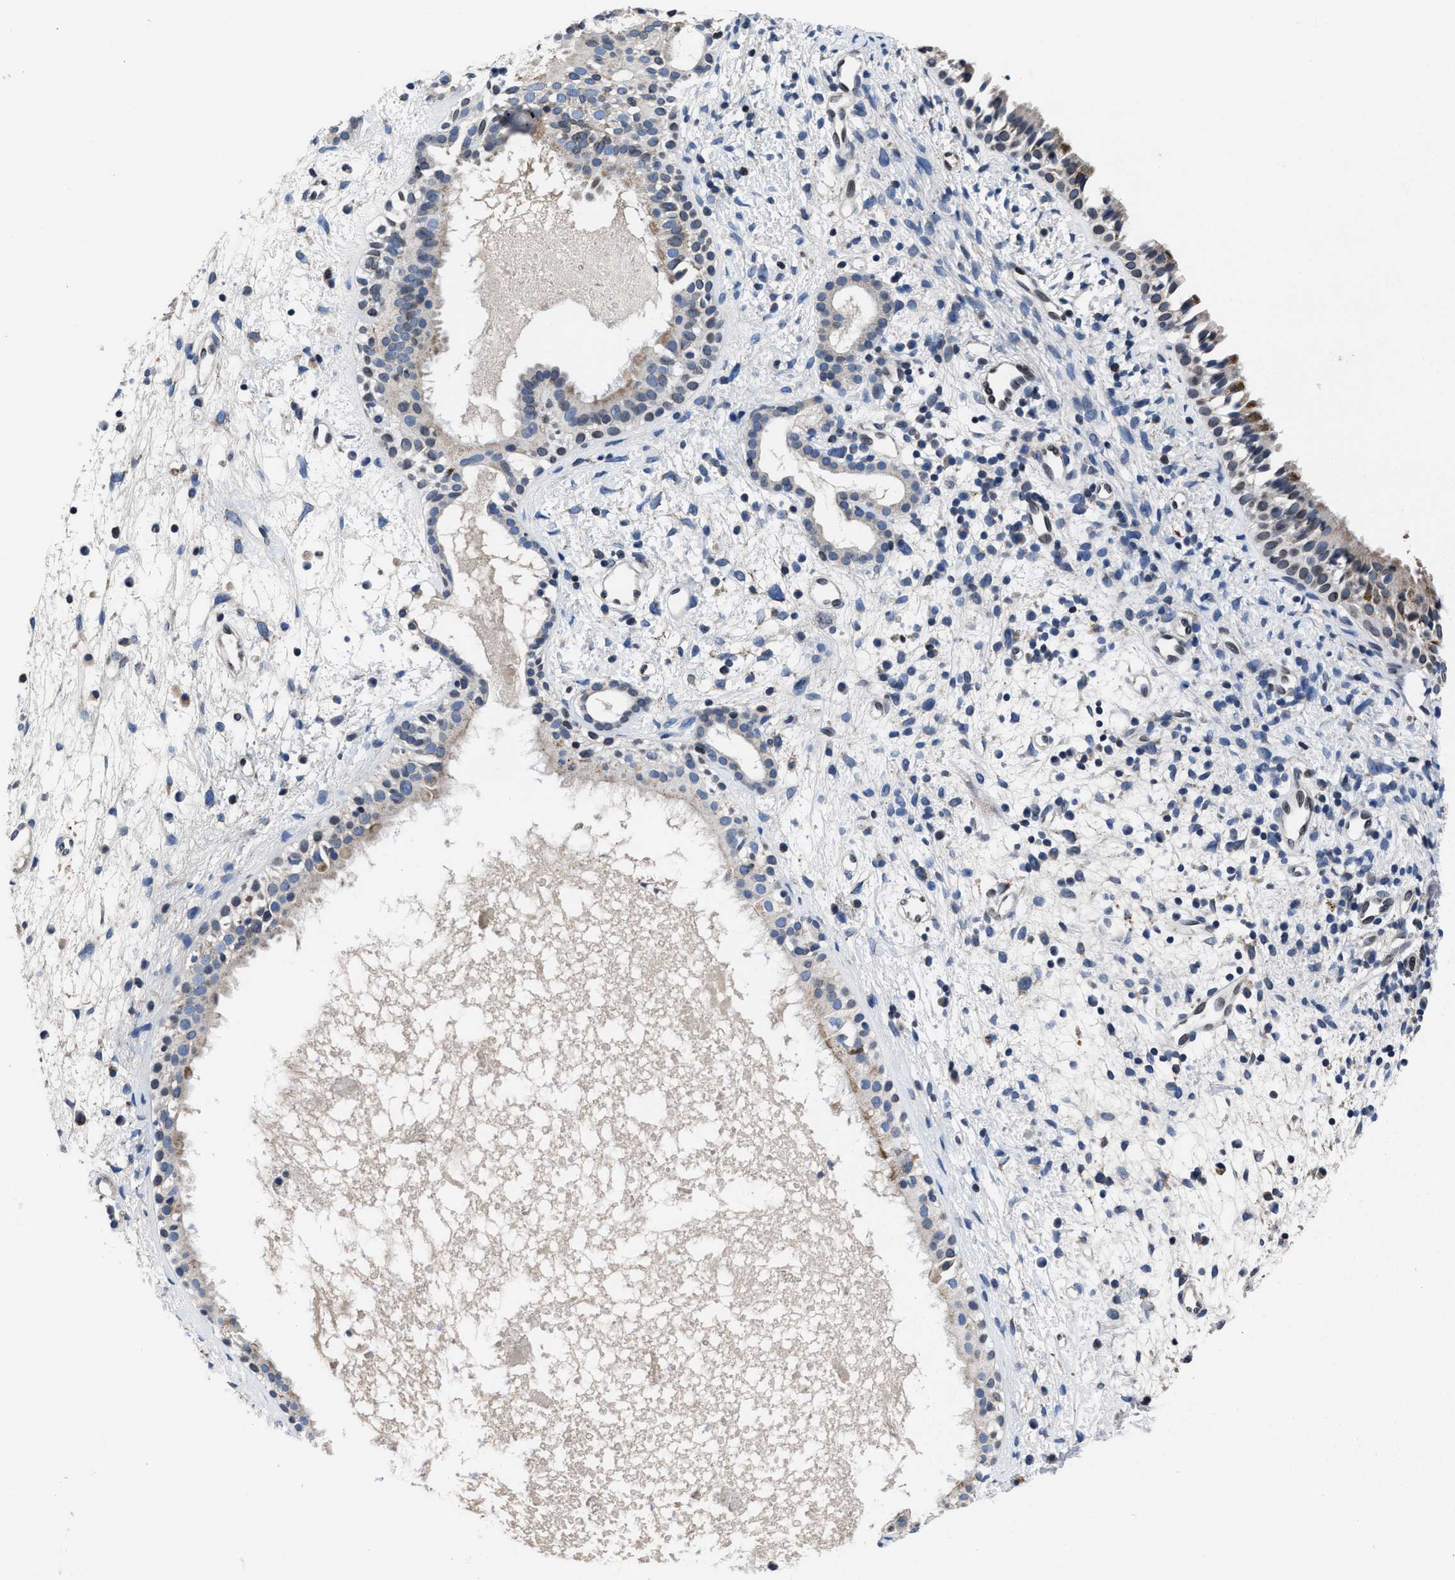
{"staining": {"intensity": "moderate", "quantity": ">75%", "location": "cytoplasmic/membranous"}, "tissue": "nasopharynx", "cell_type": "Respiratory epithelial cells", "image_type": "normal", "snomed": [{"axis": "morphology", "description": "Normal tissue, NOS"}, {"axis": "topography", "description": "Nasopharynx"}], "caption": "Normal nasopharynx exhibits moderate cytoplasmic/membranous staining in about >75% of respiratory epithelial cells.", "gene": "CACNA1D", "patient": {"sex": "male", "age": 22}}